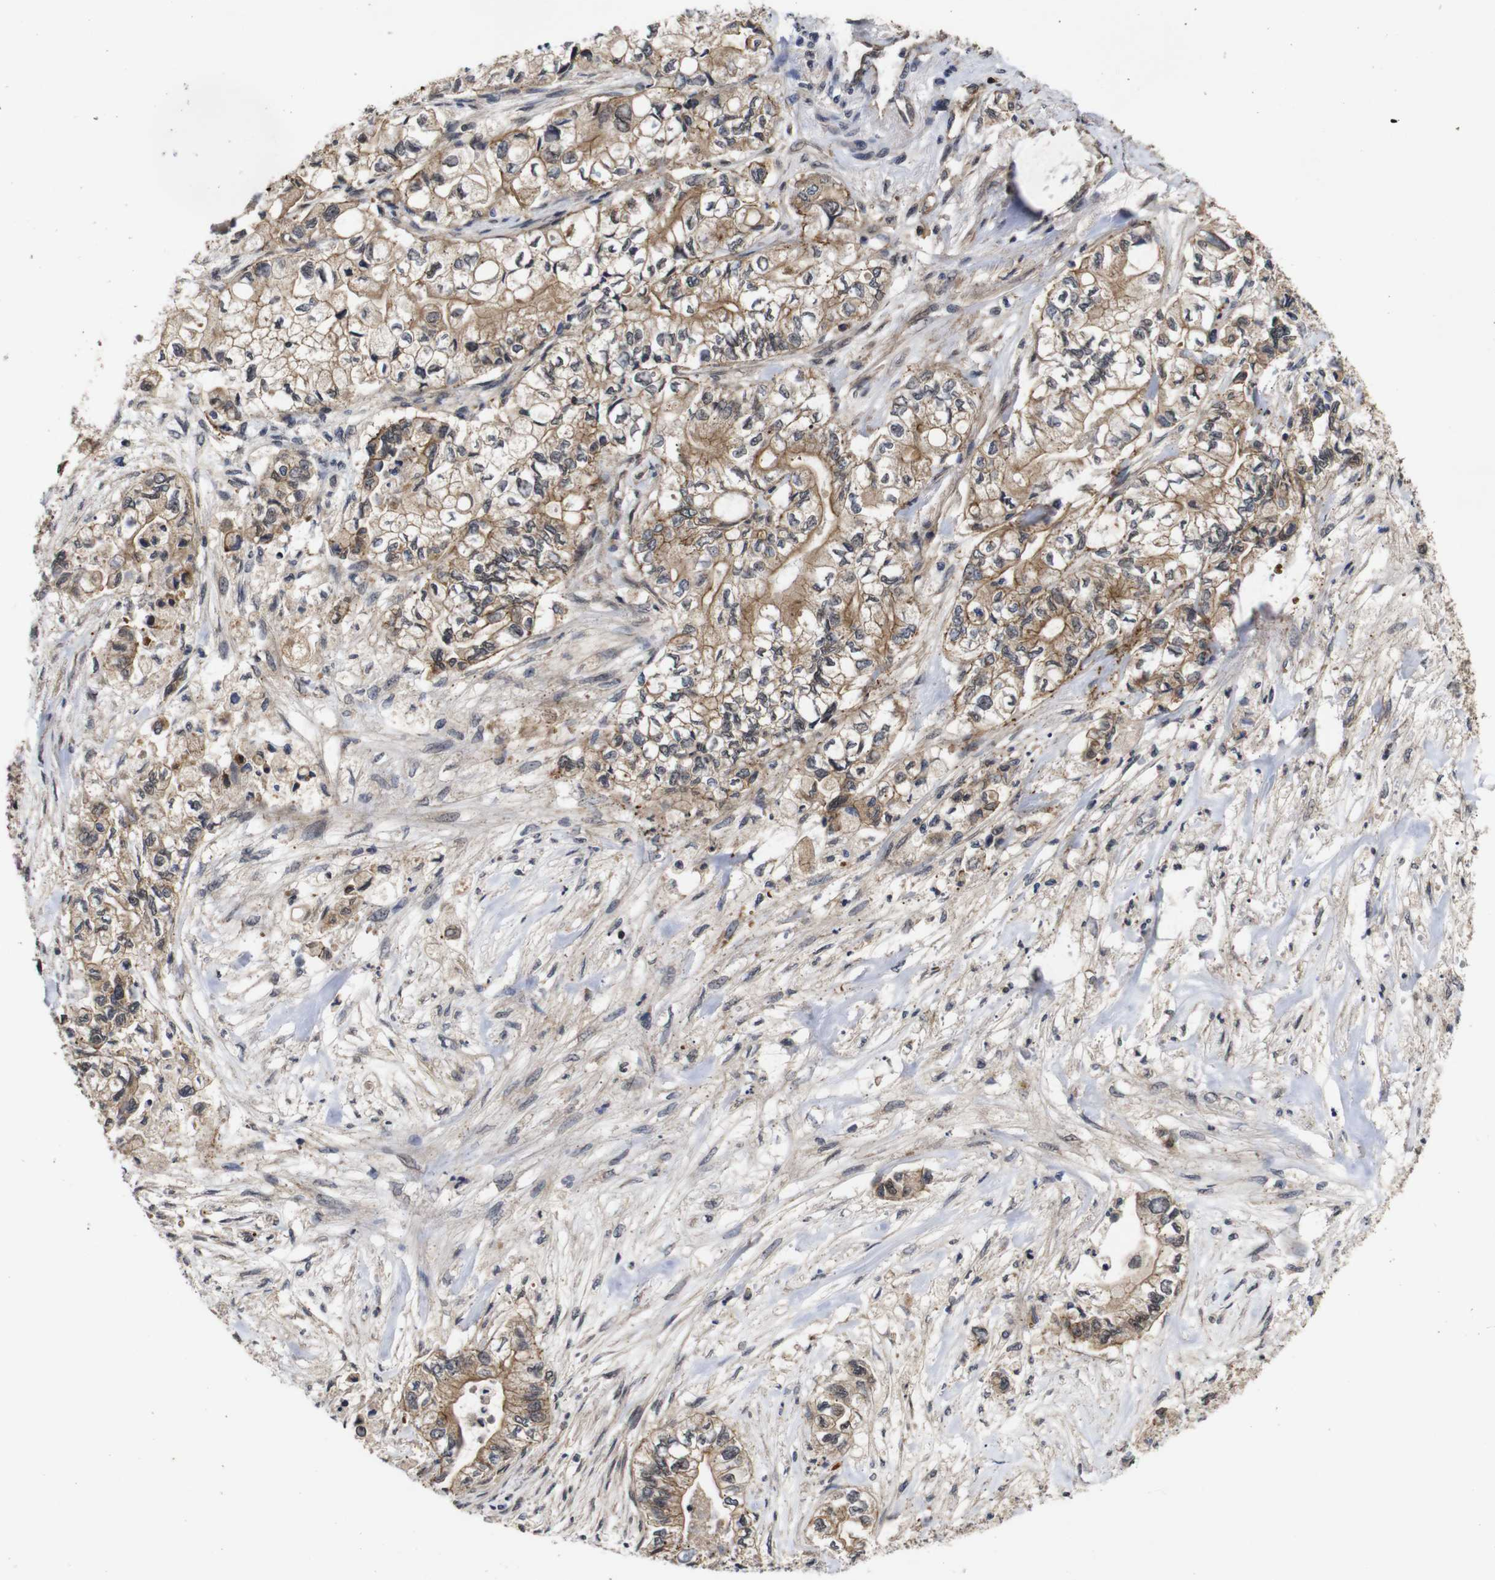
{"staining": {"intensity": "moderate", "quantity": ">75%", "location": "cytoplasmic/membranous"}, "tissue": "pancreatic cancer", "cell_type": "Tumor cells", "image_type": "cancer", "snomed": [{"axis": "morphology", "description": "Adenocarcinoma, NOS"}, {"axis": "topography", "description": "Pancreas"}], "caption": "DAB immunohistochemical staining of human pancreatic cancer (adenocarcinoma) demonstrates moderate cytoplasmic/membranous protein staining in approximately >75% of tumor cells.", "gene": "NANOS1", "patient": {"sex": "male", "age": 79}}